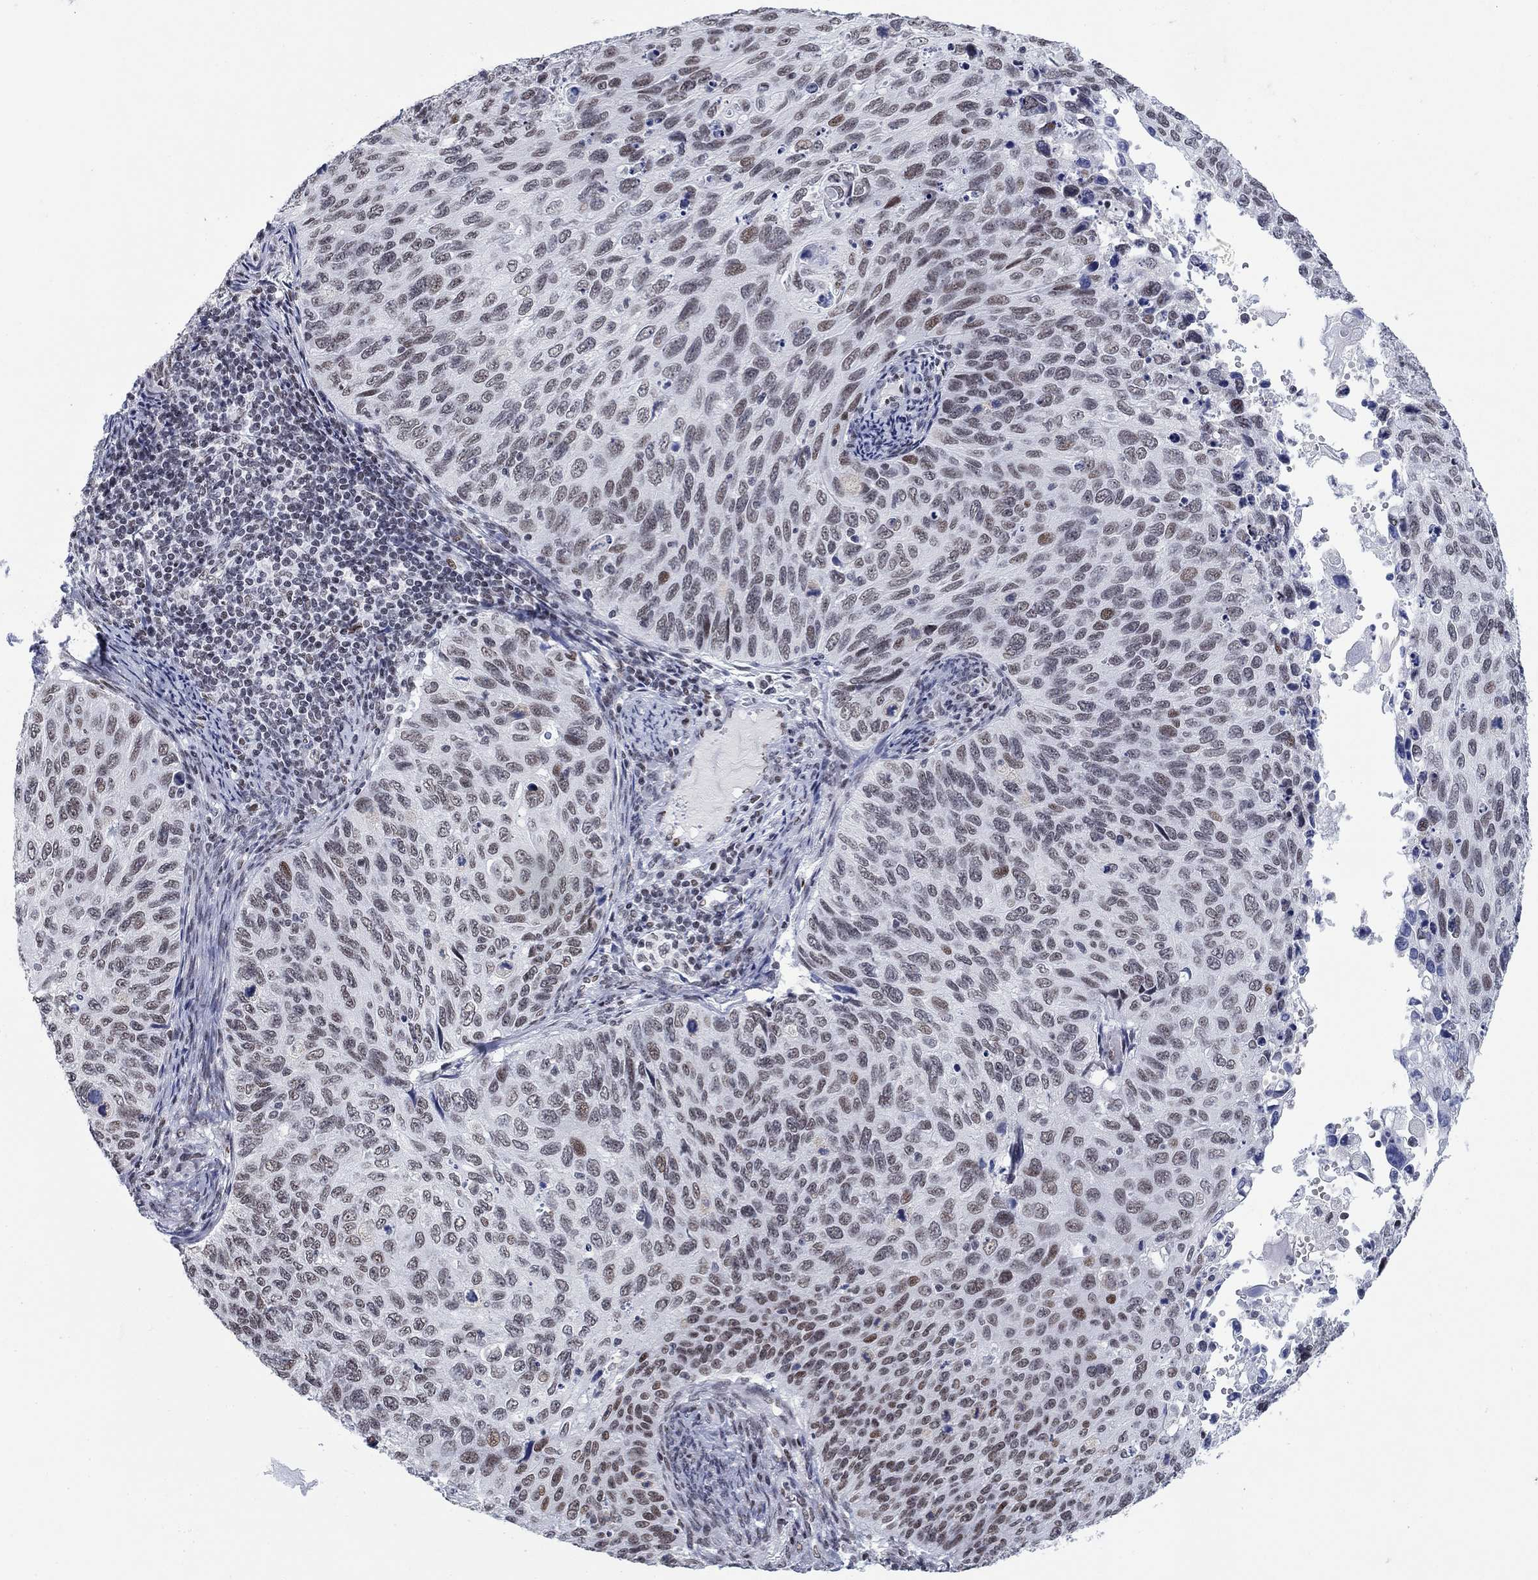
{"staining": {"intensity": "moderate", "quantity": "<25%", "location": "nuclear"}, "tissue": "cervical cancer", "cell_type": "Tumor cells", "image_type": "cancer", "snomed": [{"axis": "morphology", "description": "Squamous cell carcinoma, NOS"}, {"axis": "topography", "description": "Cervix"}], "caption": "Immunohistochemical staining of squamous cell carcinoma (cervical) exhibits low levels of moderate nuclear protein expression in approximately <25% of tumor cells.", "gene": "NPAS3", "patient": {"sex": "female", "age": 70}}